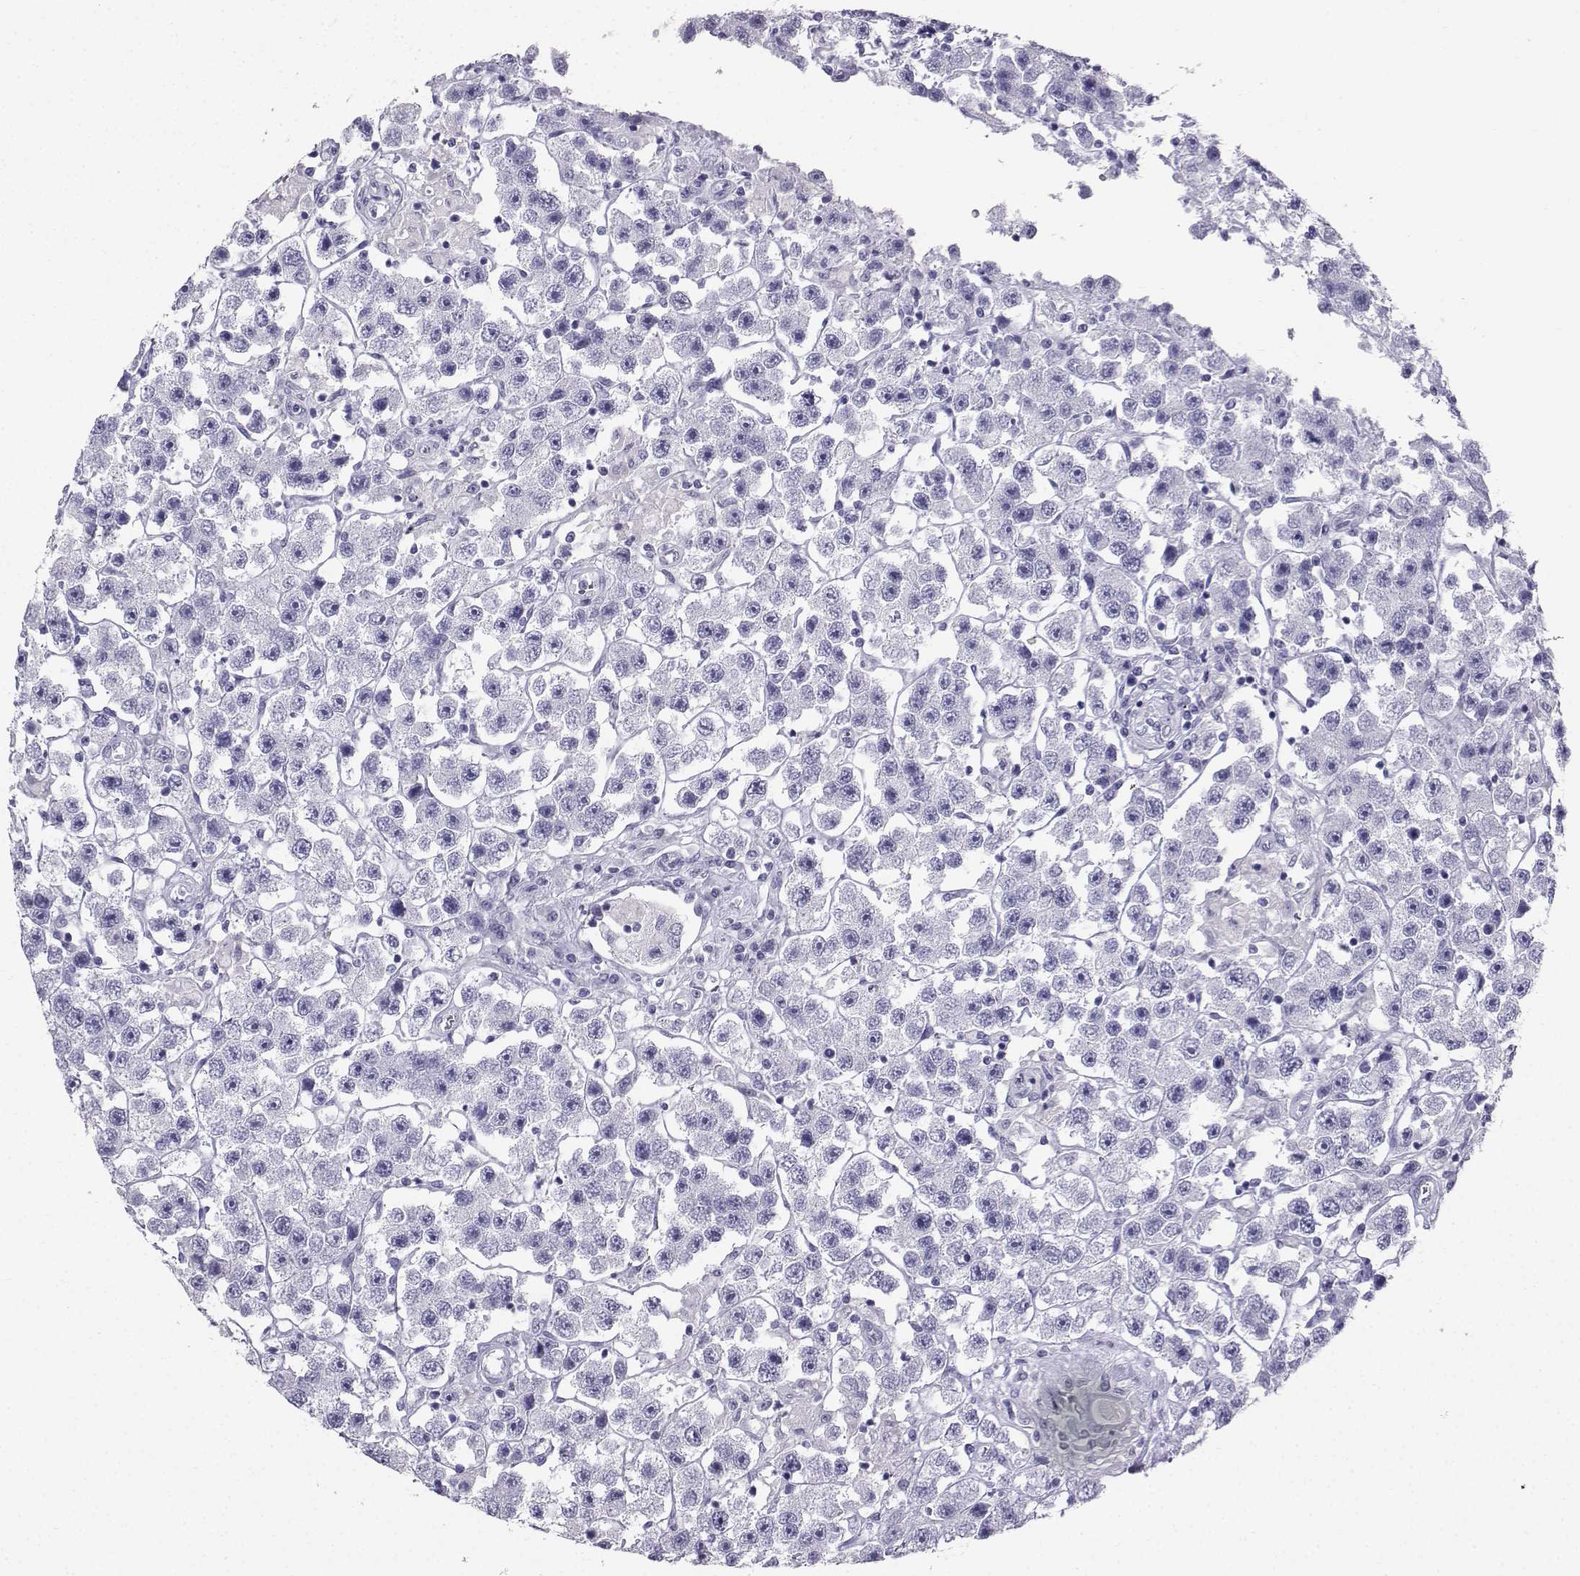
{"staining": {"intensity": "negative", "quantity": "none", "location": "none"}, "tissue": "testis cancer", "cell_type": "Tumor cells", "image_type": "cancer", "snomed": [{"axis": "morphology", "description": "Seminoma, NOS"}, {"axis": "topography", "description": "Testis"}], "caption": "Immunohistochemistry histopathology image of neoplastic tissue: seminoma (testis) stained with DAB reveals no significant protein positivity in tumor cells.", "gene": "IQCD", "patient": {"sex": "male", "age": 45}}